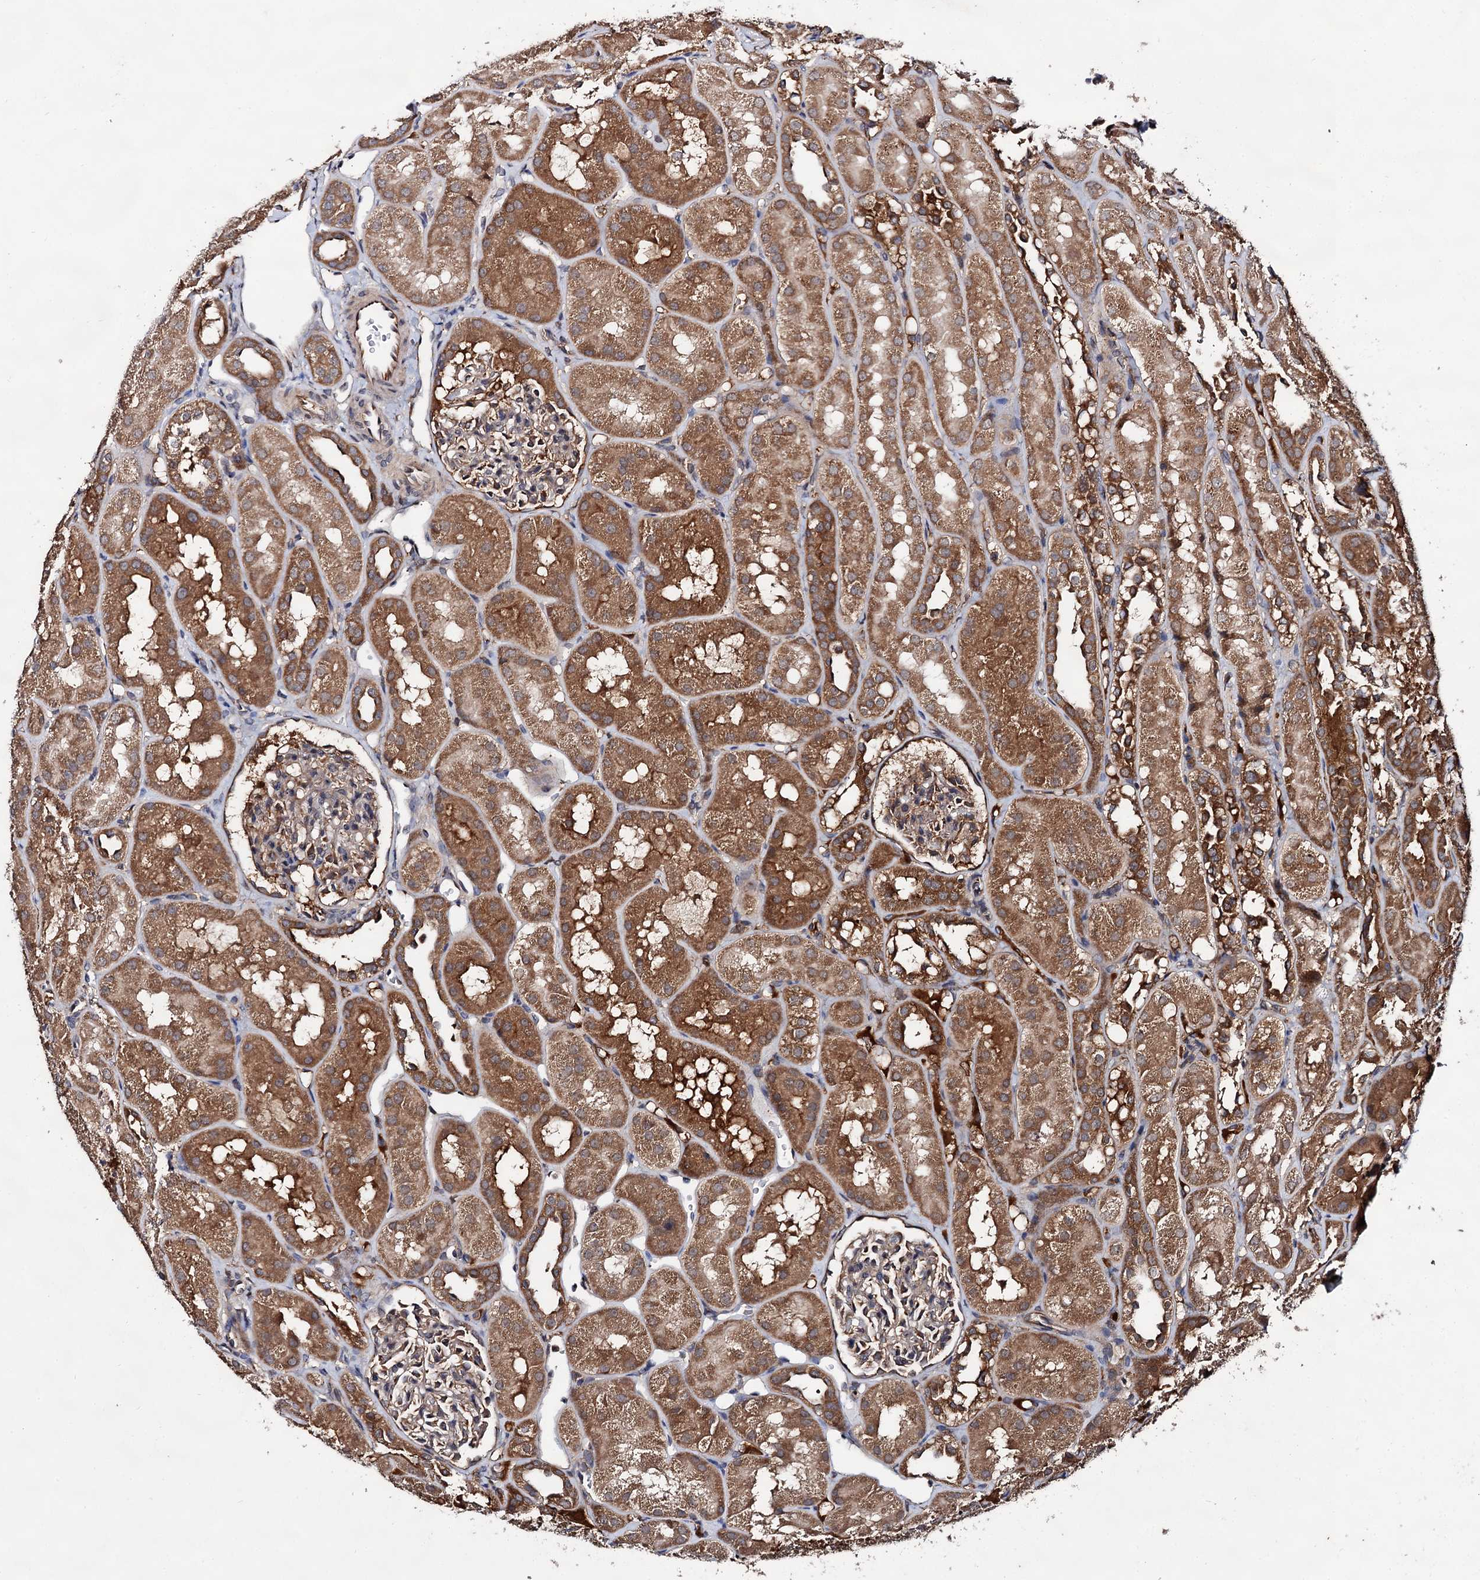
{"staining": {"intensity": "weak", "quantity": "25%-75%", "location": "cytoplasmic/membranous"}, "tissue": "kidney", "cell_type": "Cells in glomeruli", "image_type": "normal", "snomed": [{"axis": "morphology", "description": "Normal tissue, NOS"}, {"axis": "topography", "description": "Kidney"}, {"axis": "topography", "description": "Urinary bladder"}], "caption": "Immunohistochemistry (IHC) of unremarkable kidney displays low levels of weak cytoplasmic/membranous staining in approximately 25%-75% of cells in glomeruli.", "gene": "TEX9", "patient": {"sex": "male", "age": 16}}